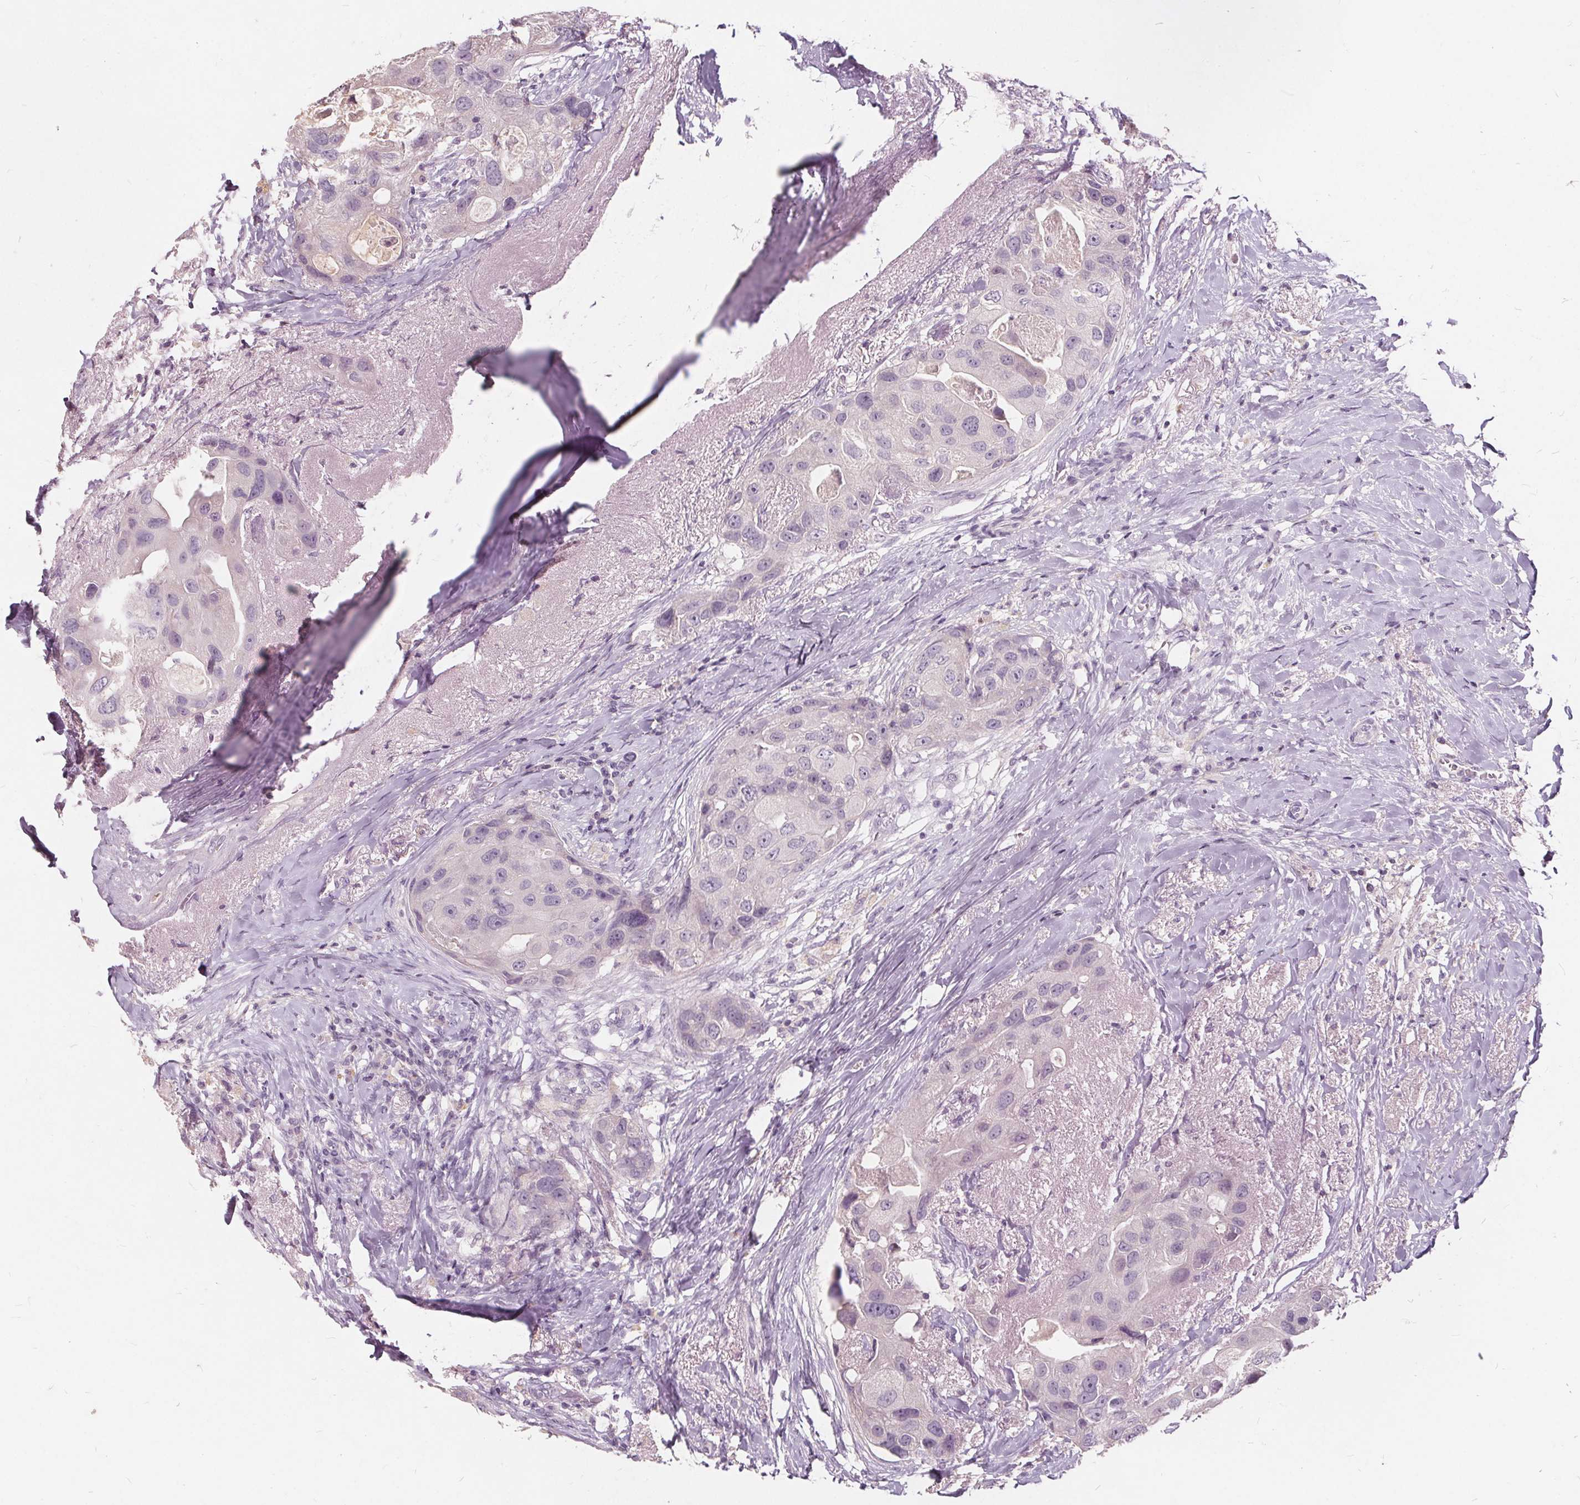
{"staining": {"intensity": "negative", "quantity": "none", "location": "none"}, "tissue": "breast cancer", "cell_type": "Tumor cells", "image_type": "cancer", "snomed": [{"axis": "morphology", "description": "Duct carcinoma"}, {"axis": "topography", "description": "Breast"}], "caption": "Immunohistochemical staining of human breast cancer (invasive ductal carcinoma) reveals no significant expression in tumor cells.", "gene": "PLA2G2E", "patient": {"sex": "female", "age": 43}}